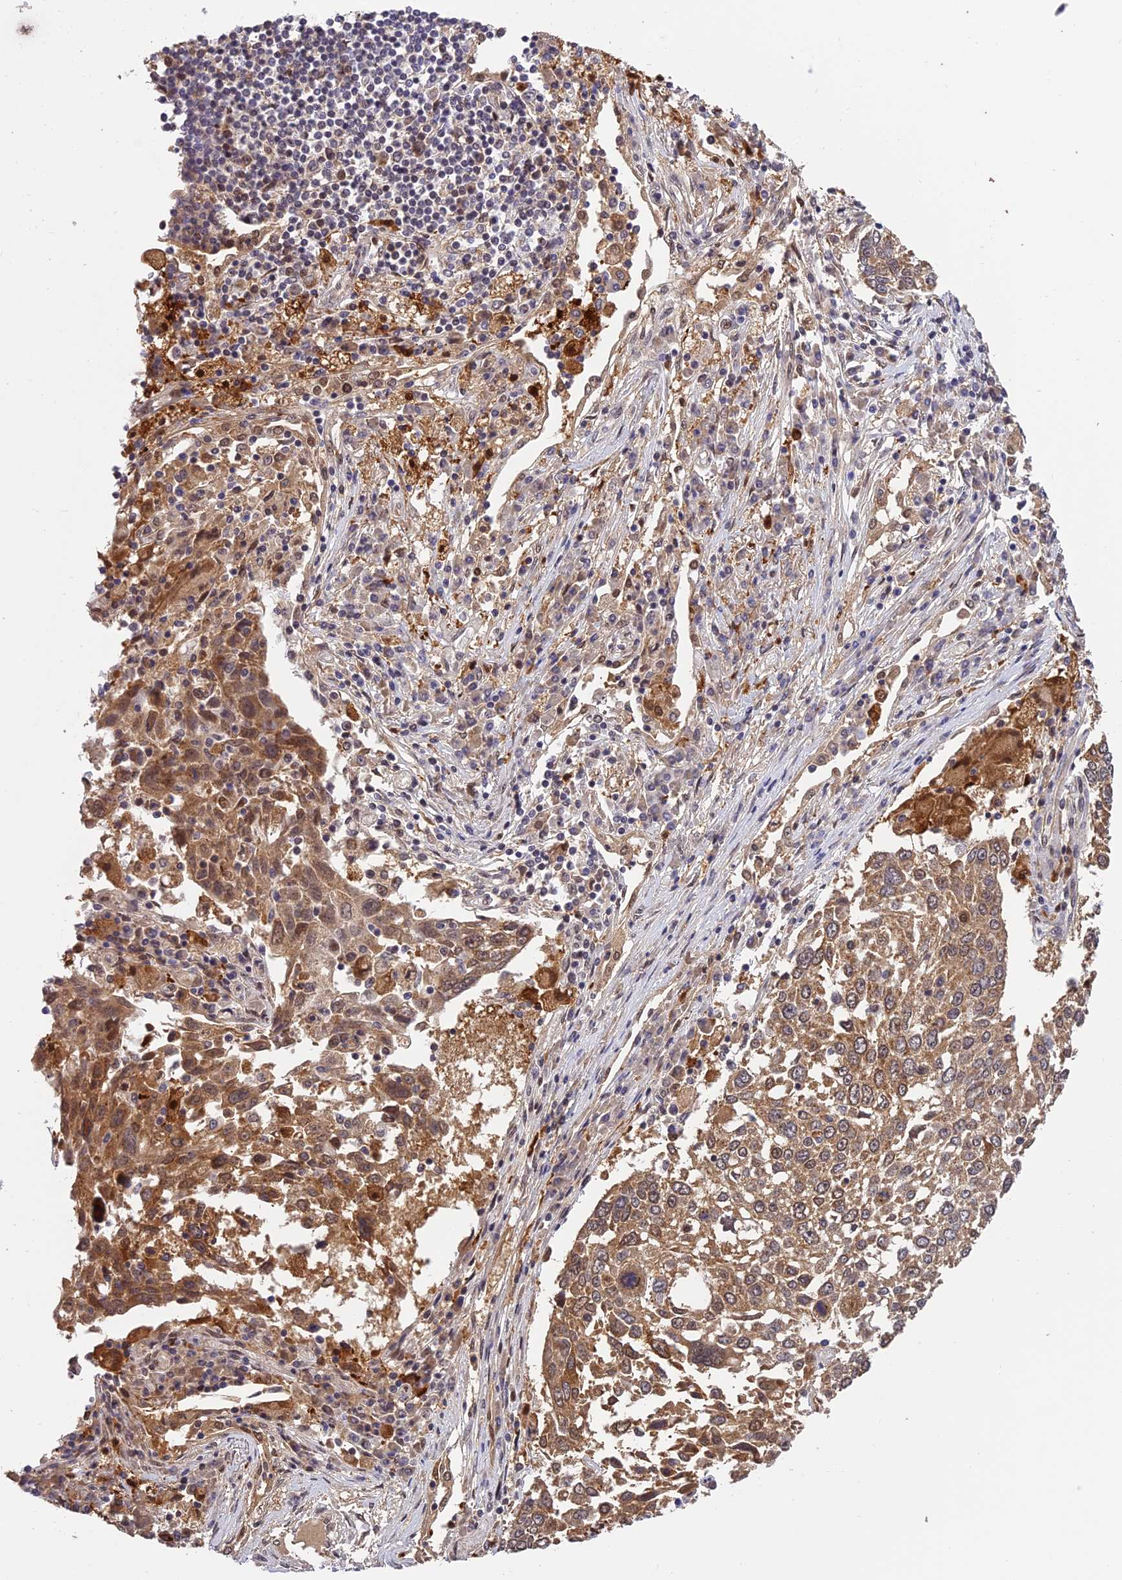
{"staining": {"intensity": "moderate", "quantity": ">75%", "location": "cytoplasmic/membranous,nuclear"}, "tissue": "lung cancer", "cell_type": "Tumor cells", "image_type": "cancer", "snomed": [{"axis": "morphology", "description": "Squamous cell carcinoma, NOS"}, {"axis": "topography", "description": "Lung"}], "caption": "Lung cancer stained with DAB (3,3'-diaminobenzidine) immunohistochemistry demonstrates medium levels of moderate cytoplasmic/membranous and nuclear positivity in approximately >75% of tumor cells.", "gene": "MNS1", "patient": {"sex": "male", "age": 65}}